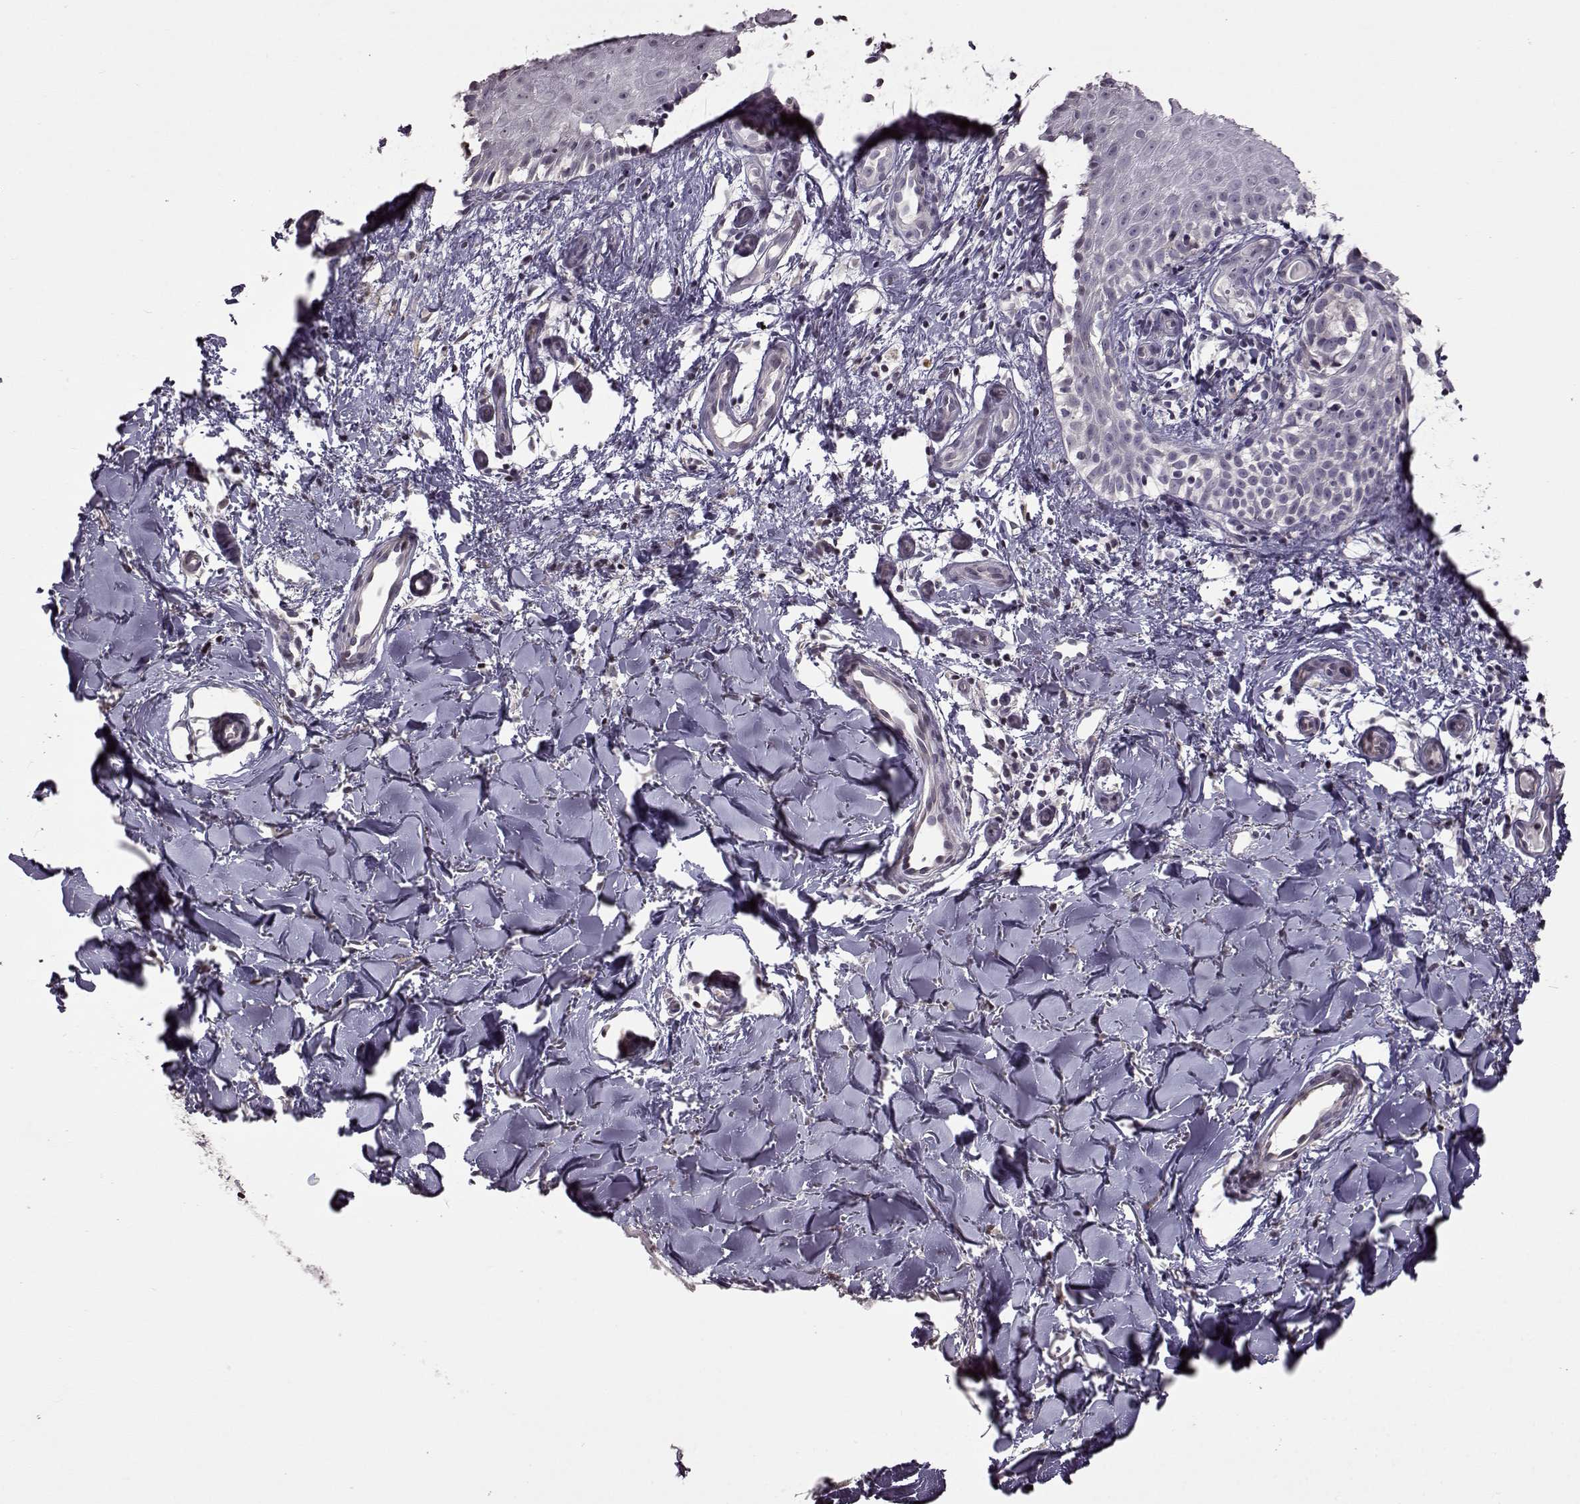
{"staining": {"intensity": "negative", "quantity": "none", "location": "none"}, "tissue": "melanoma", "cell_type": "Tumor cells", "image_type": "cancer", "snomed": [{"axis": "morphology", "description": "Malignant melanoma, NOS"}, {"axis": "topography", "description": "Skin"}], "caption": "High power microscopy micrograph of an IHC histopathology image of melanoma, revealing no significant positivity in tumor cells.", "gene": "FSHB", "patient": {"sex": "female", "age": 53}}